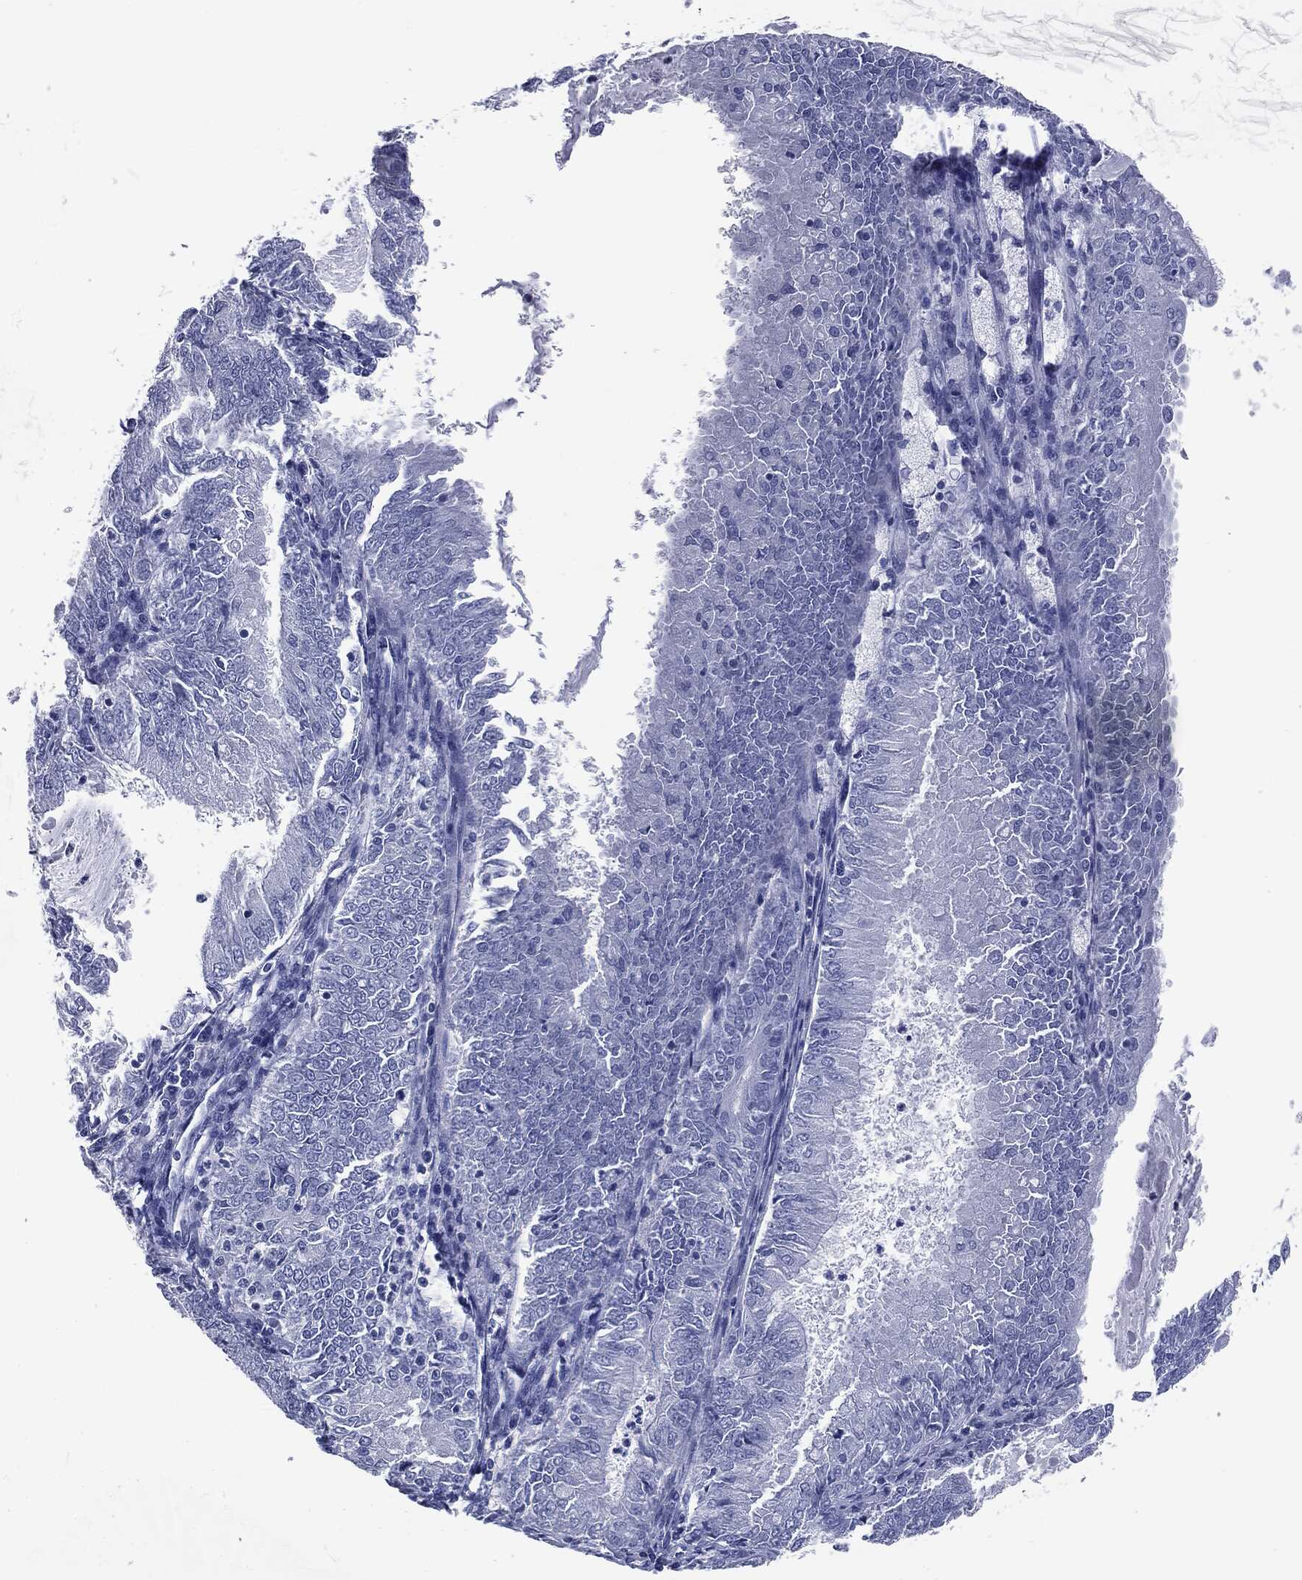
{"staining": {"intensity": "negative", "quantity": "none", "location": "none"}, "tissue": "endometrial cancer", "cell_type": "Tumor cells", "image_type": "cancer", "snomed": [{"axis": "morphology", "description": "Adenocarcinoma, NOS"}, {"axis": "topography", "description": "Endometrium"}], "caption": "This is an immunohistochemistry (IHC) image of adenocarcinoma (endometrial). There is no positivity in tumor cells.", "gene": "ATP2A1", "patient": {"sex": "female", "age": 57}}